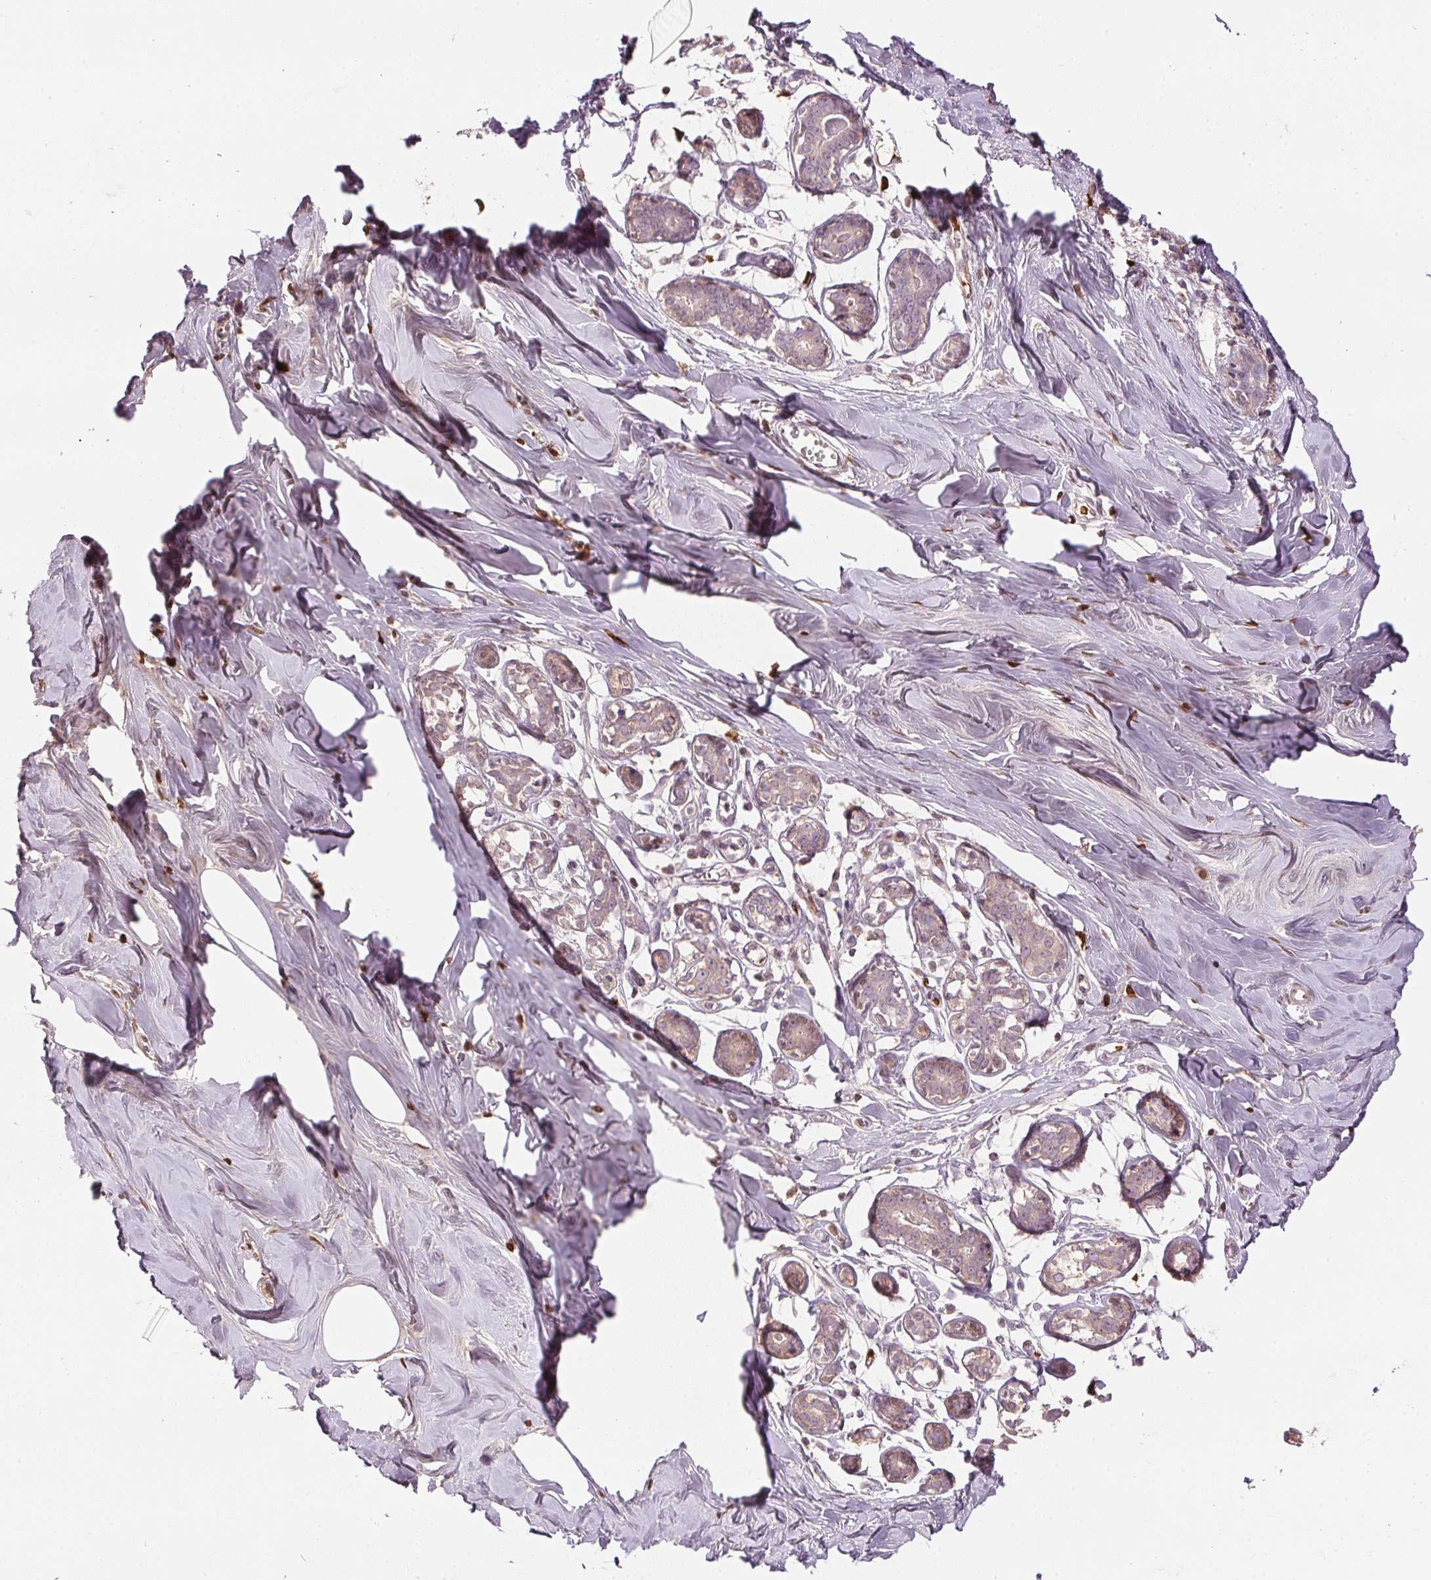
{"staining": {"intensity": "moderate", "quantity": "25%-75%", "location": "cytoplasmic/membranous,nuclear"}, "tissue": "breast", "cell_type": "Adipocytes", "image_type": "normal", "snomed": [{"axis": "morphology", "description": "Normal tissue, NOS"}, {"axis": "topography", "description": "Breast"}], "caption": "Protein analysis of benign breast demonstrates moderate cytoplasmic/membranous,nuclear expression in about 25%-75% of adipocytes.", "gene": "ORM1", "patient": {"sex": "female", "age": 27}}